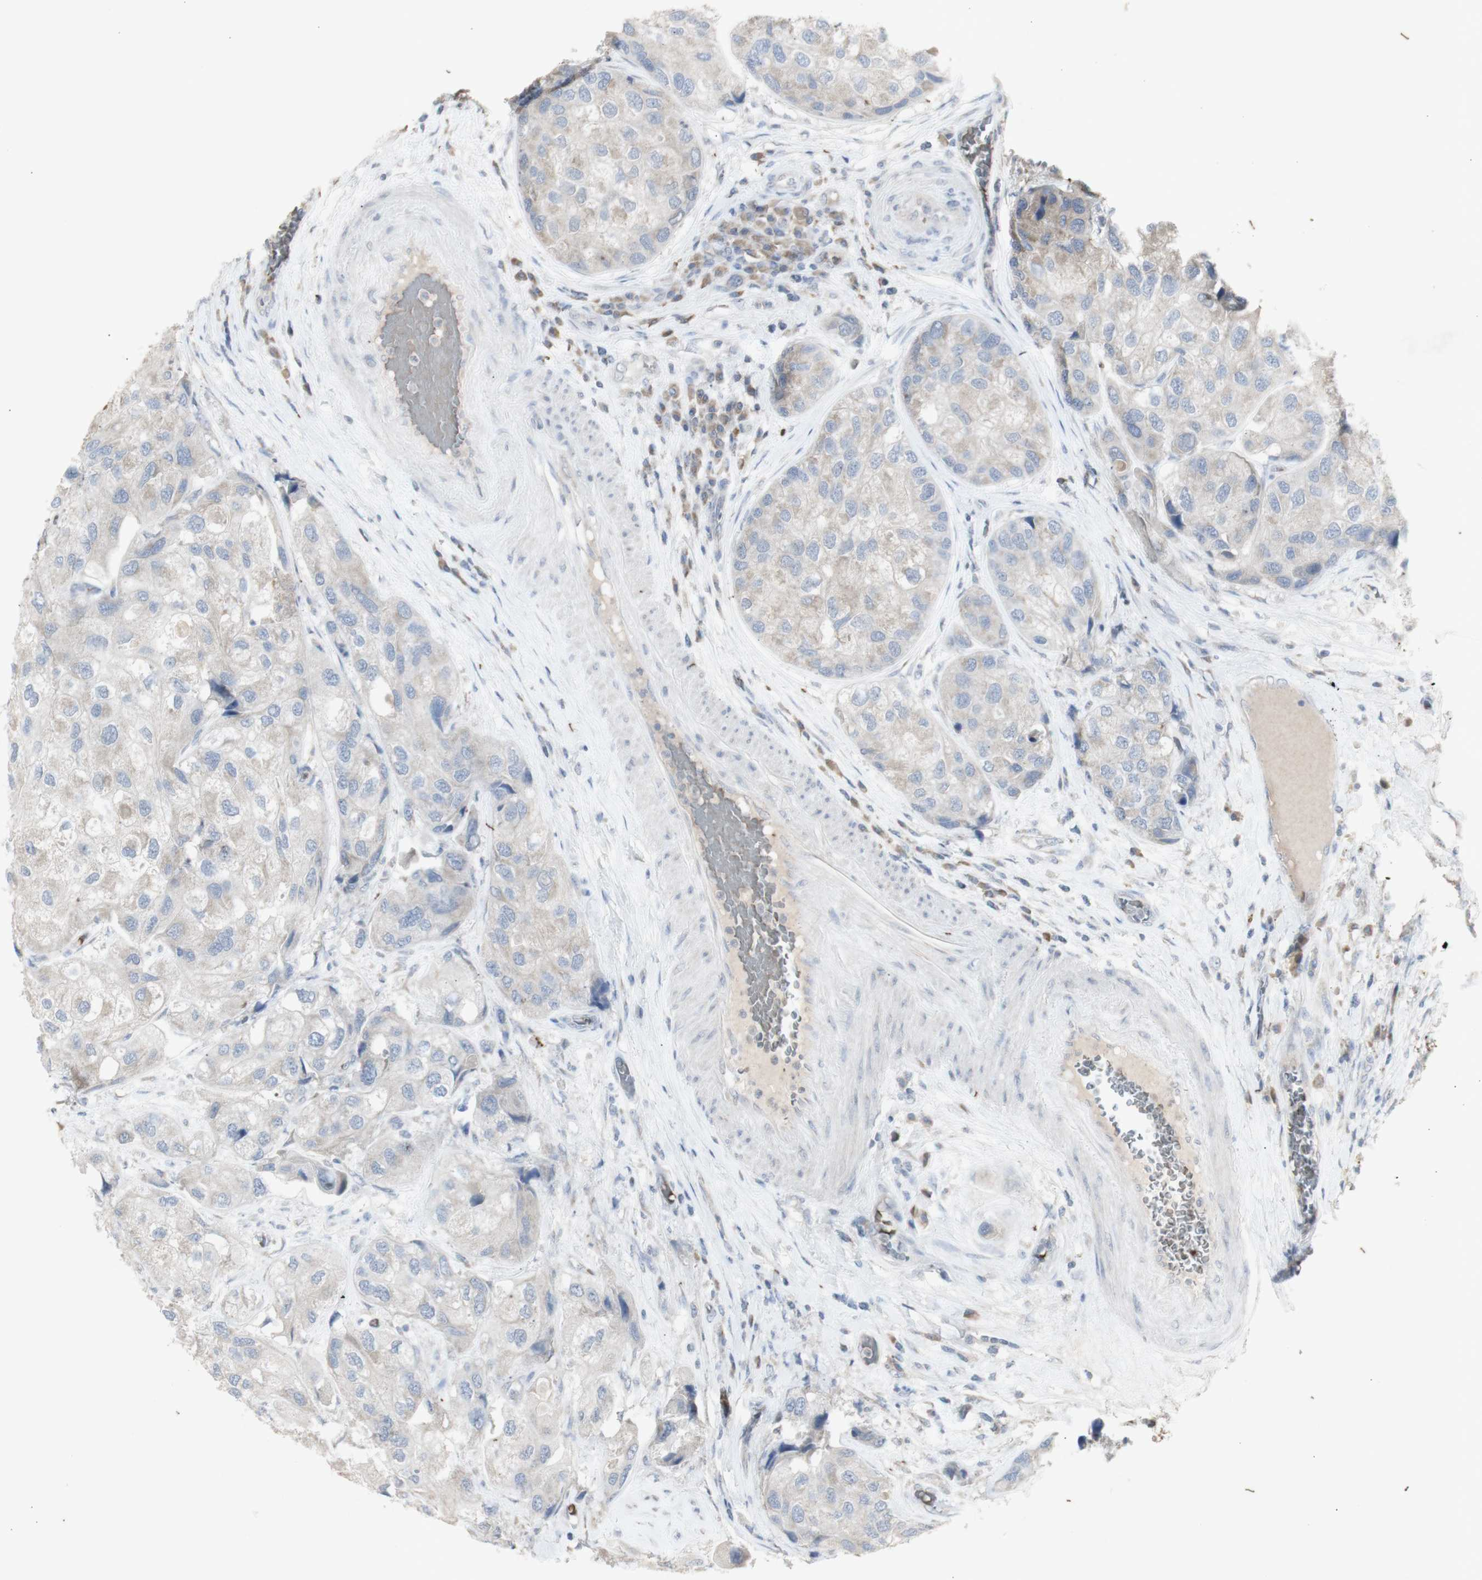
{"staining": {"intensity": "weak", "quantity": ">75%", "location": "cytoplasmic/membranous"}, "tissue": "urothelial cancer", "cell_type": "Tumor cells", "image_type": "cancer", "snomed": [{"axis": "morphology", "description": "Urothelial carcinoma, High grade"}, {"axis": "topography", "description": "Urinary bladder"}], "caption": "Immunohistochemical staining of human high-grade urothelial carcinoma shows weak cytoplasmic/membranous protein expression in about >75% of tumor cells.", "gene": "INS", "patient": {"sex": "female", "age": 64}}